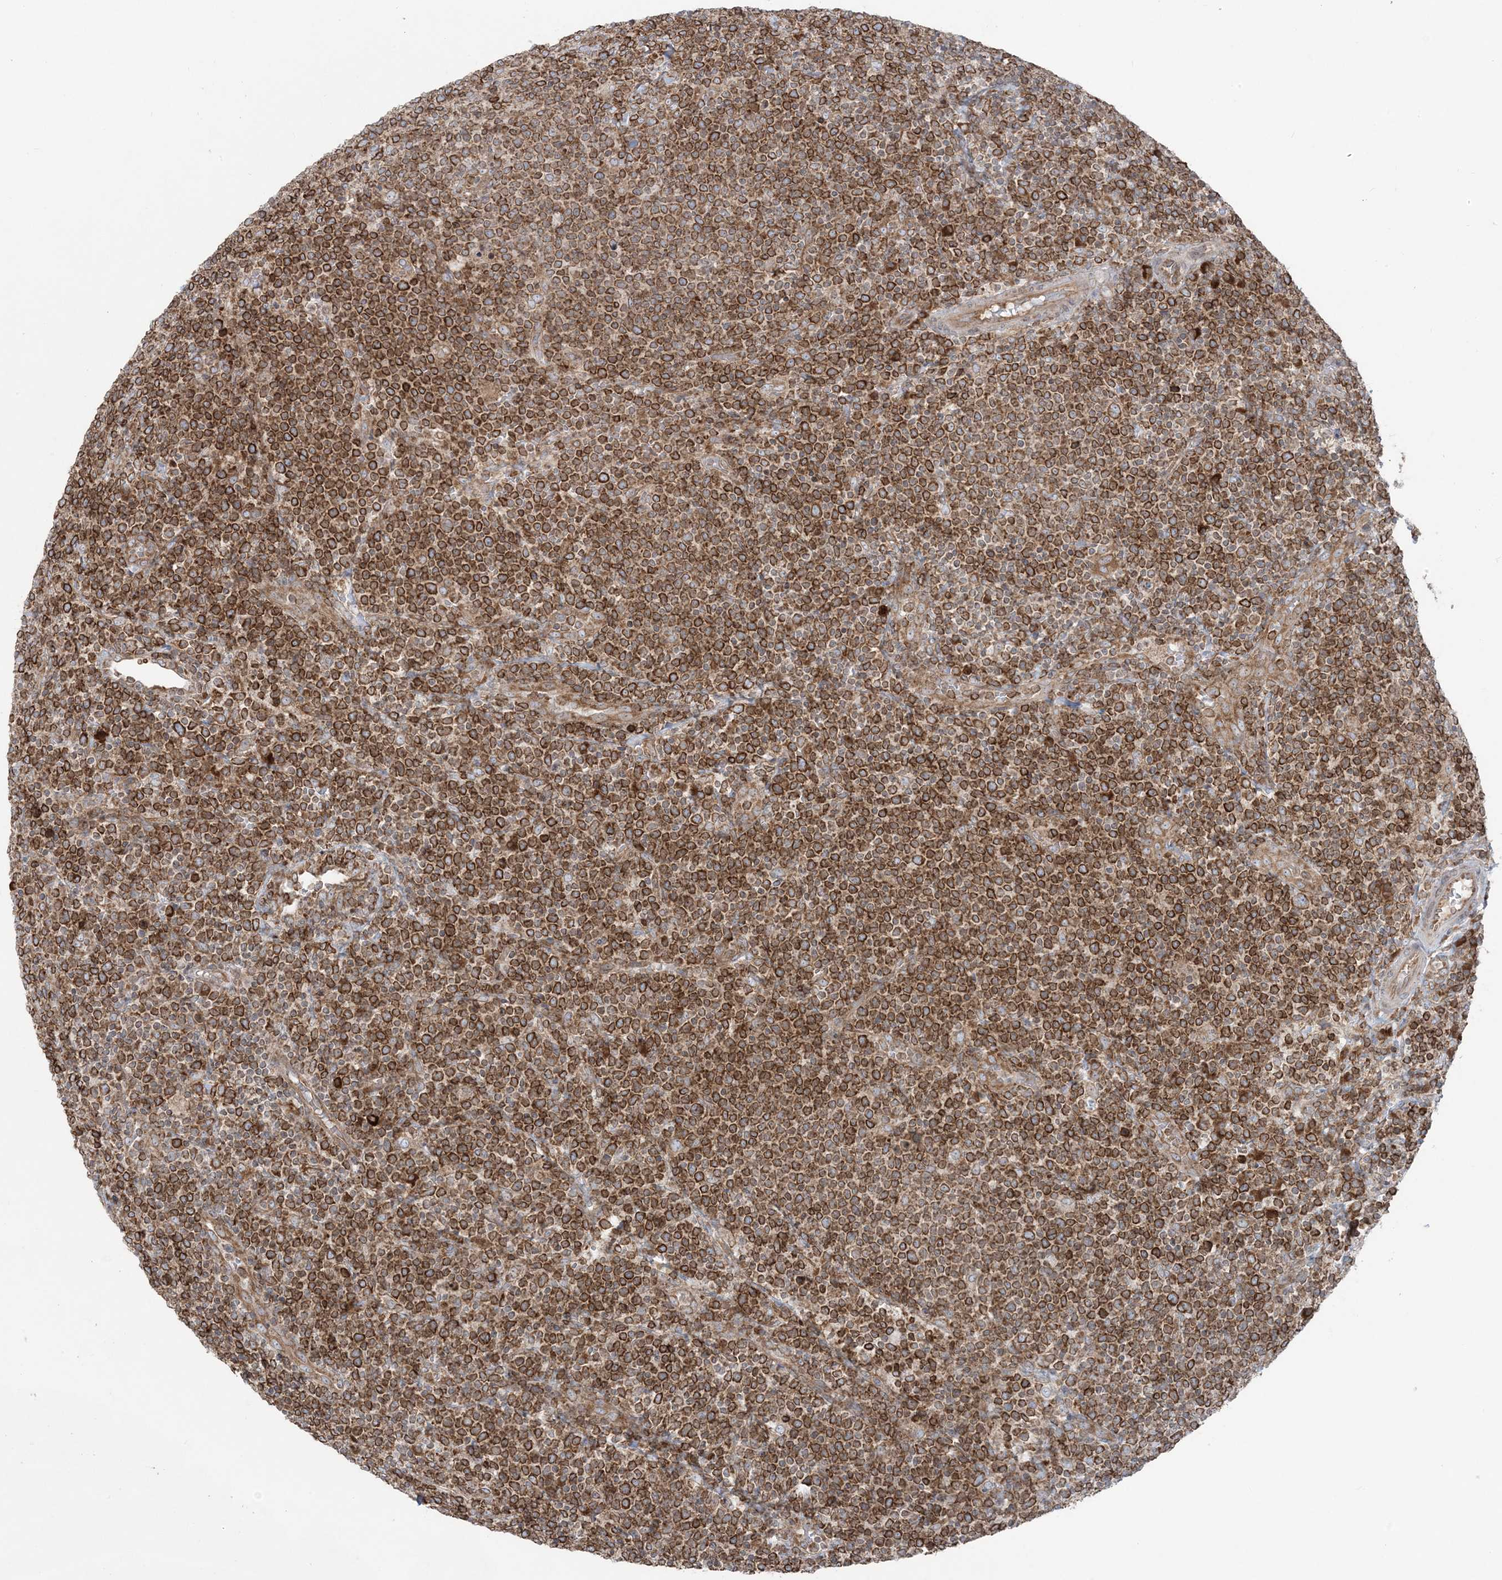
{"staining": {"intensity": "strong", "quantity": ">75%", "location": "cytoplasmic/membranous"}, "tissue": "lymphoma", "cell_type": "Tumor cells", "image_type": "cancer", "snomed": [{"axis": "morphology", "description": "Malignant lymphoma, non-Hodgkin's type, High grade"}, {"axis": "topography", "description": "Lymph node"}], "caption": "Immunohistochemistry (IHC) (DAB (3,3'-diaminobenzidine)) staining of lymphoma reveals strong cytoplasmic/membranous protein positivity in approximately >75% of tumor cells.", "gene": "UBXN4", "patient": {"sex": "male", "age": 61}}